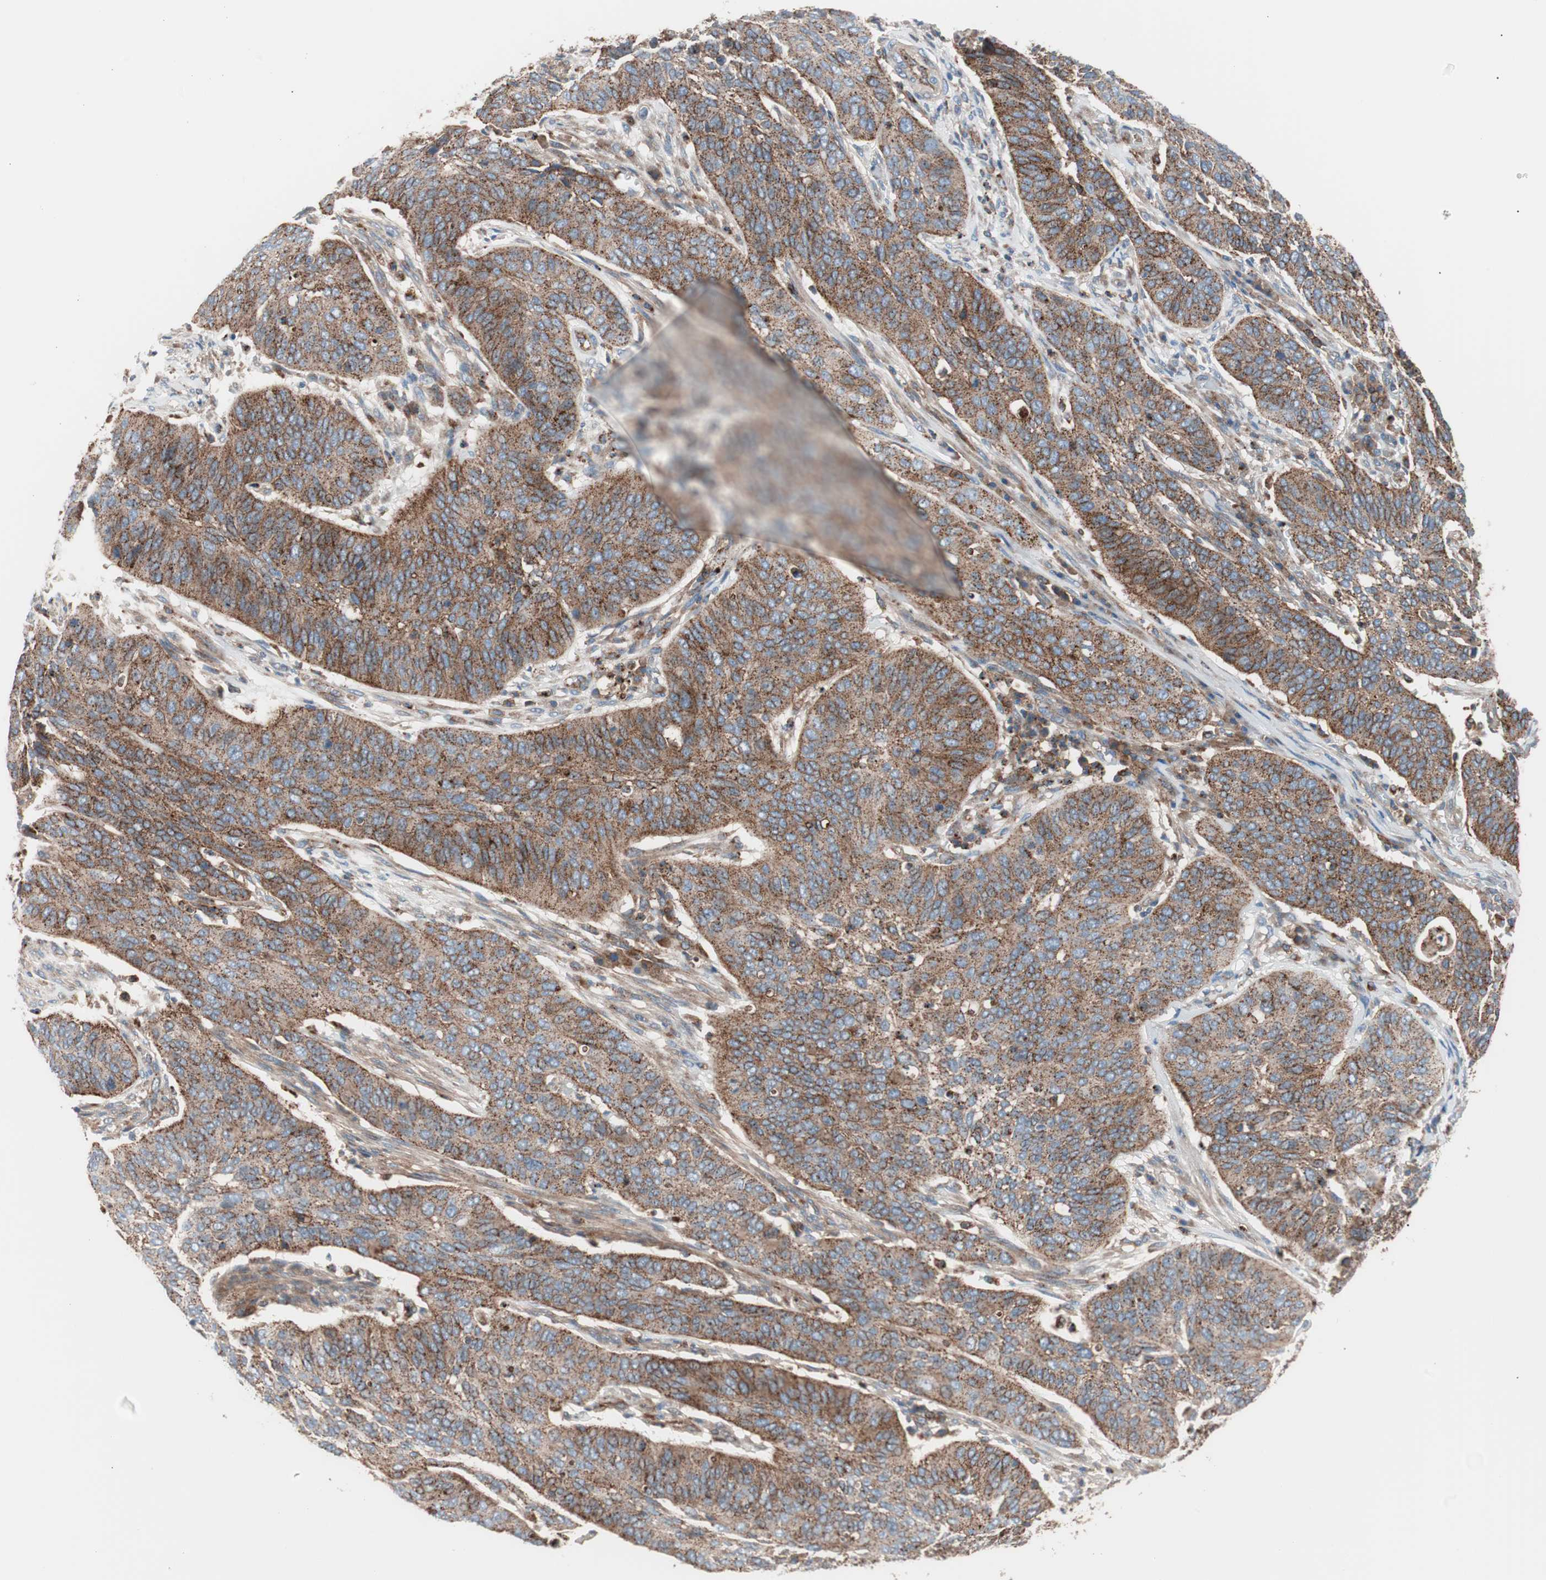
{"staining": {"intensity": "strong", "quantity": ">75%", "location": "cytoplasmic/membranous"}, "tissue": "cervical cancer", "cell_type": "Tumor cells", "image_type": "cancer", "snomed": [{"axis": "morphology", "description": "Squamous cell carcinoma, NOS"}, {"axis": "topography", "description": "Cervix"}], "caption": "Protein staining by IHC displays strong cytoplasmic/membranous expression in about >75% of tumor cells in cervical cancer (squamous cell carcinoma).", "gene": "FLOT2", "patient": {"sex": "female", "age": 39}}